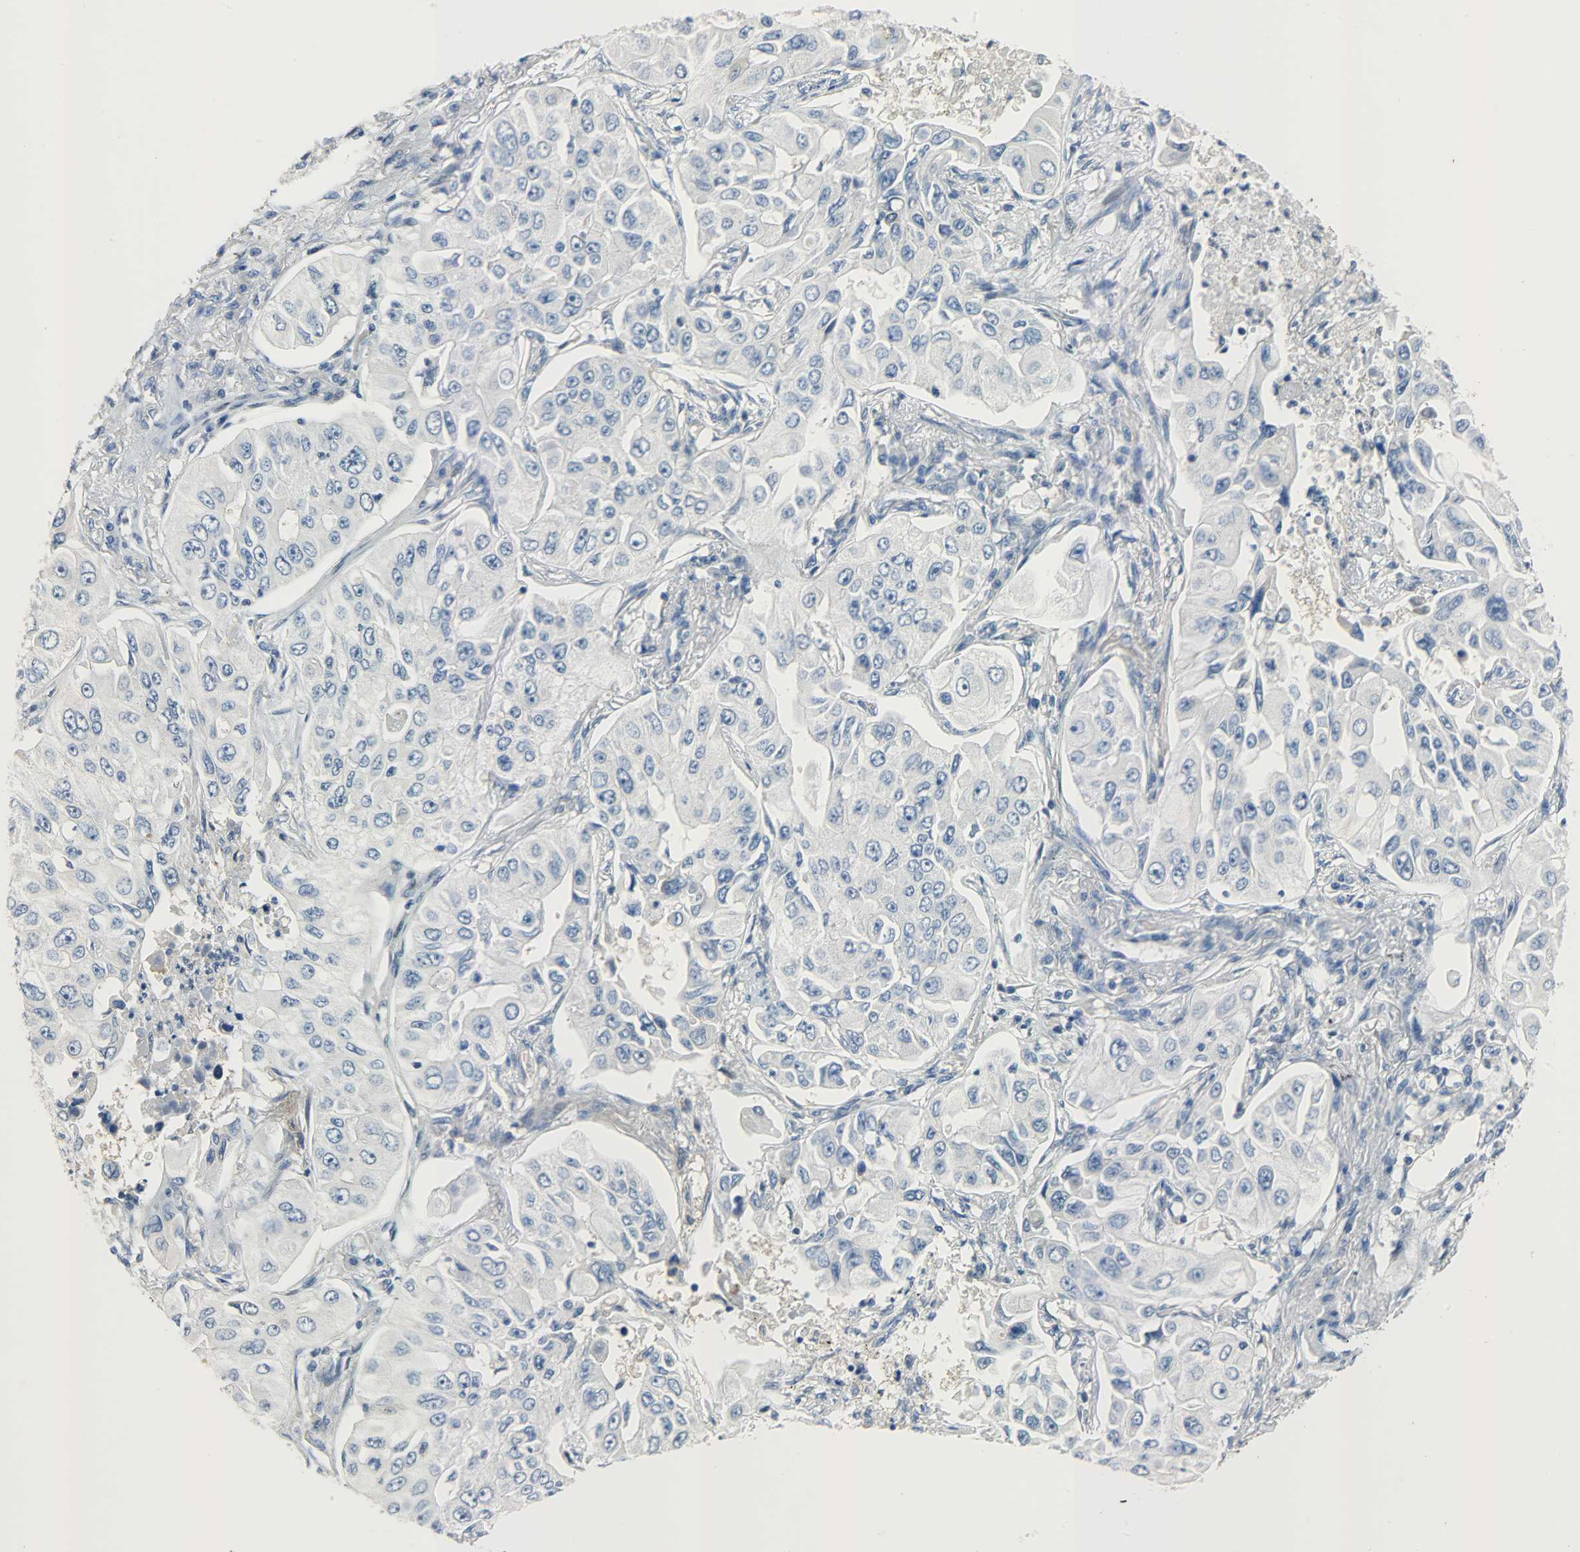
{"staining": {"intensity": "negative", "quantity": "none", "location": "none"}, "tissue": "lung cancer", "cell_type": "Tumor cells", "image_type": "cancer", "snomed": [{"axis": "morphology", "description": "Adenocarcinoma, NOS"}, {"axis": "topography", "description": "Lung"}], "caption": "The histopathology image reveals no significant staining in tumor cells of adenocarcinoma (lung).", "gene": "EIF4EBP1", "patient": {"sex": "male", "age": 84}}